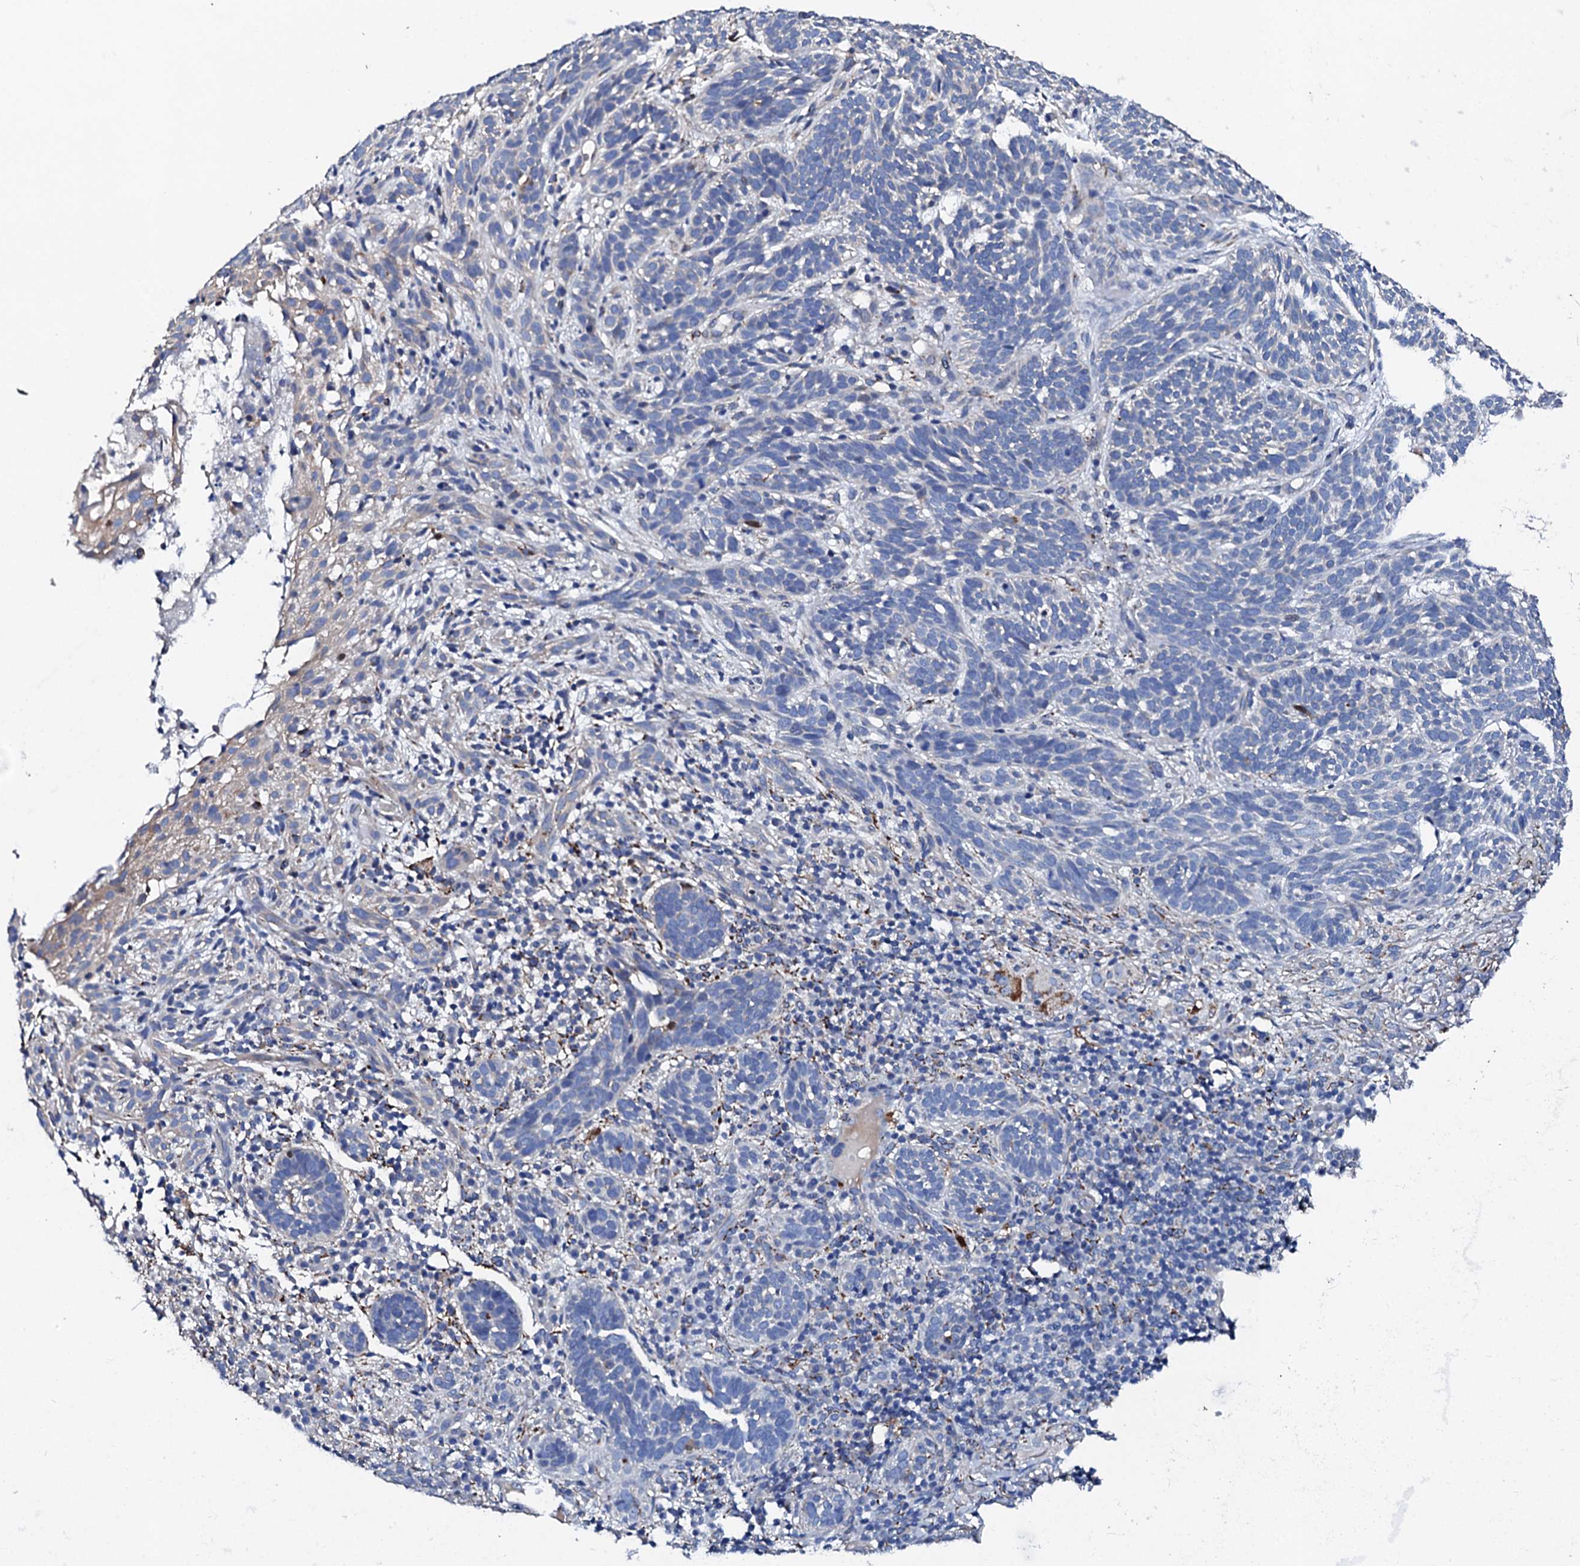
{"staining": {"intensity": "negative", "quantity": "none", "location": "none"}, "tissue": "skin cancer", "cell_type": "Tumor cells", "image_type": "cancer", "snomed": [{"axis": "morphology", "description": "Basal cell carcinoma"}, {"axis": "topography", "description": "Skin"}], "caption": "The micrograph shows no significant positivity in tumor cells of skin cancer.", "gene": "KLHL32", "patient": {"sex": "male", "age": 71}}